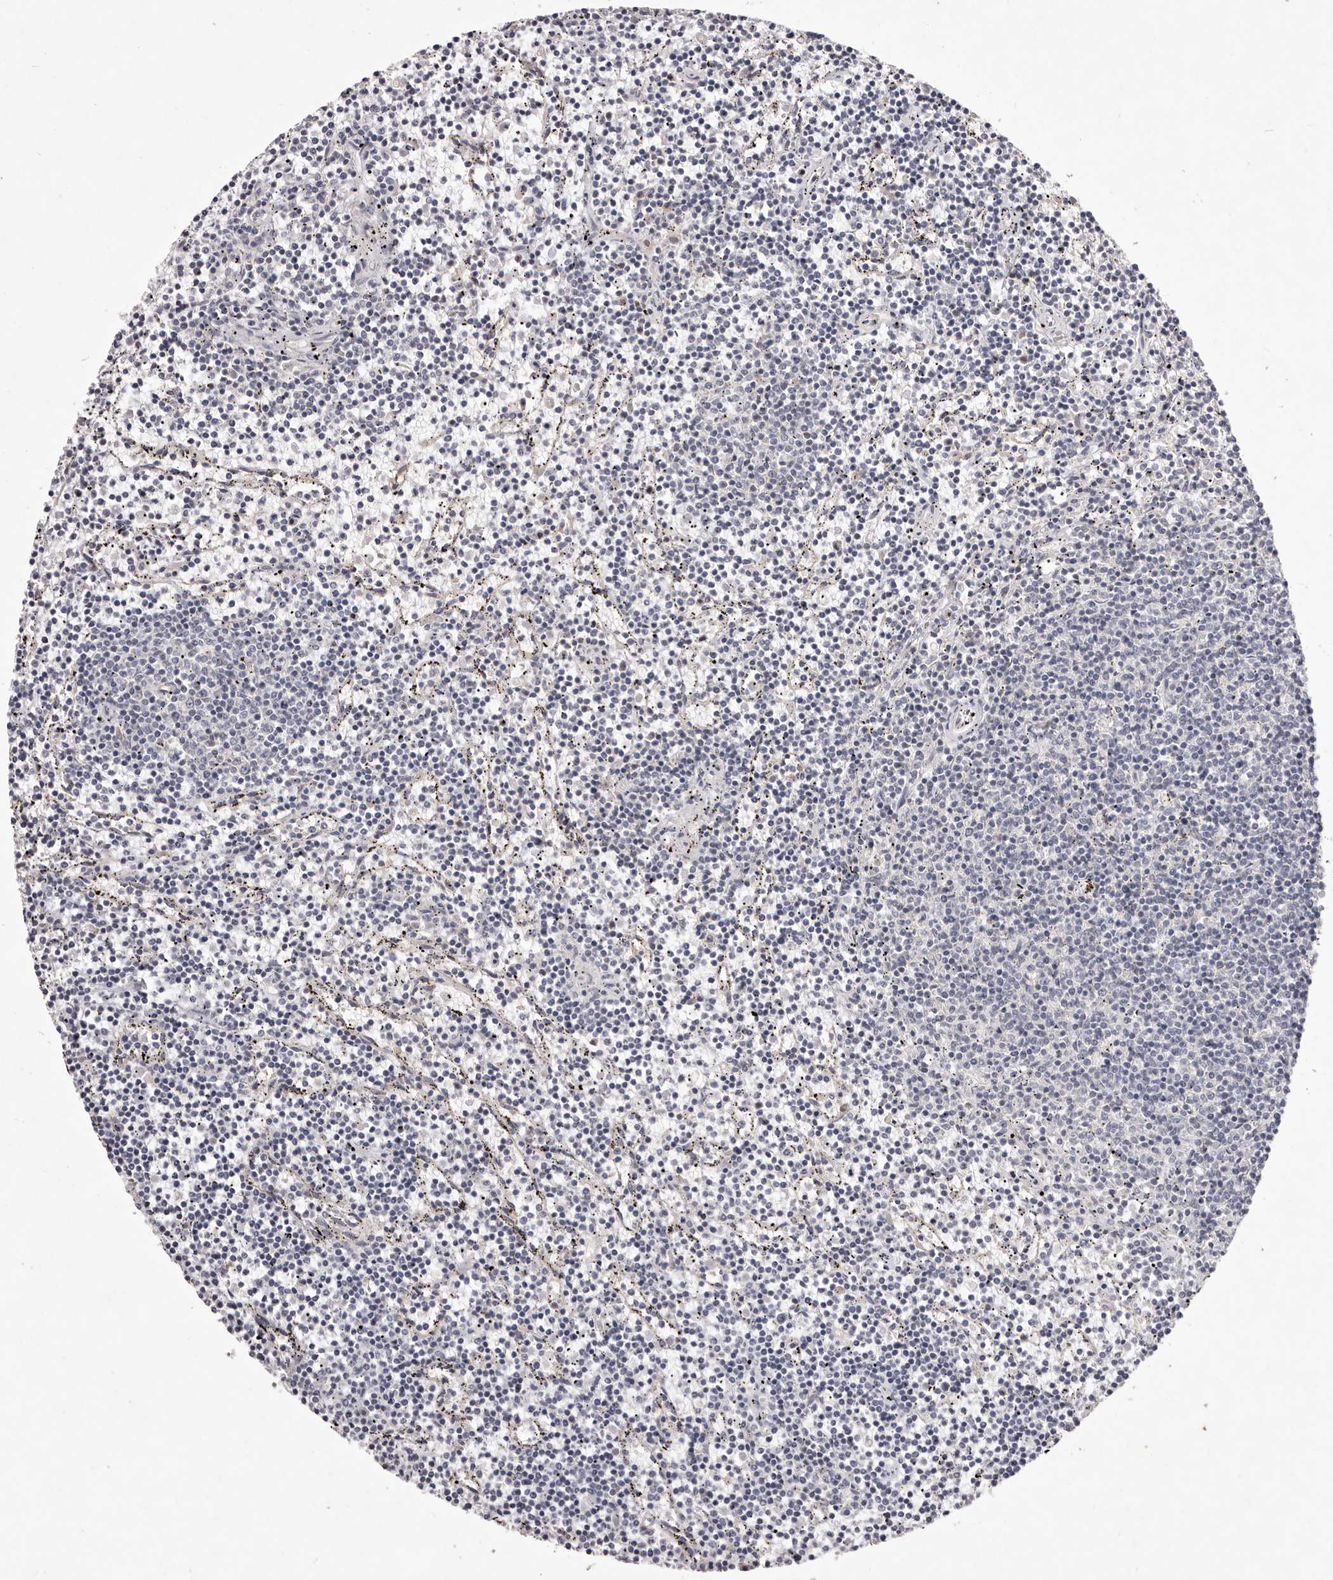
{"staining": {"intensity": "negative", "quantity": "none", "location": "none"}, "tissue": "lymphoma", "cell_type": "Tumor cells", "image_type": "cancer", "snomed": [{"axis": "morphology", "description": "Malignant lymphoma, non-Hodgkin's type, Low grade"}, {"axis": "topography", "description": "Spleen"}], "caption": "Immunohistochemistry (IHC) photomicrograph of neoplastic tissue: malignant lymphoma, non-Hodgkin's type (low-grade) stained with DAB (3,3'-diaminobenzidine) displays no significant protein staining in tumor cells.", "gene": "GARNL3", "patient": {"sex": "female", "age": 50}}